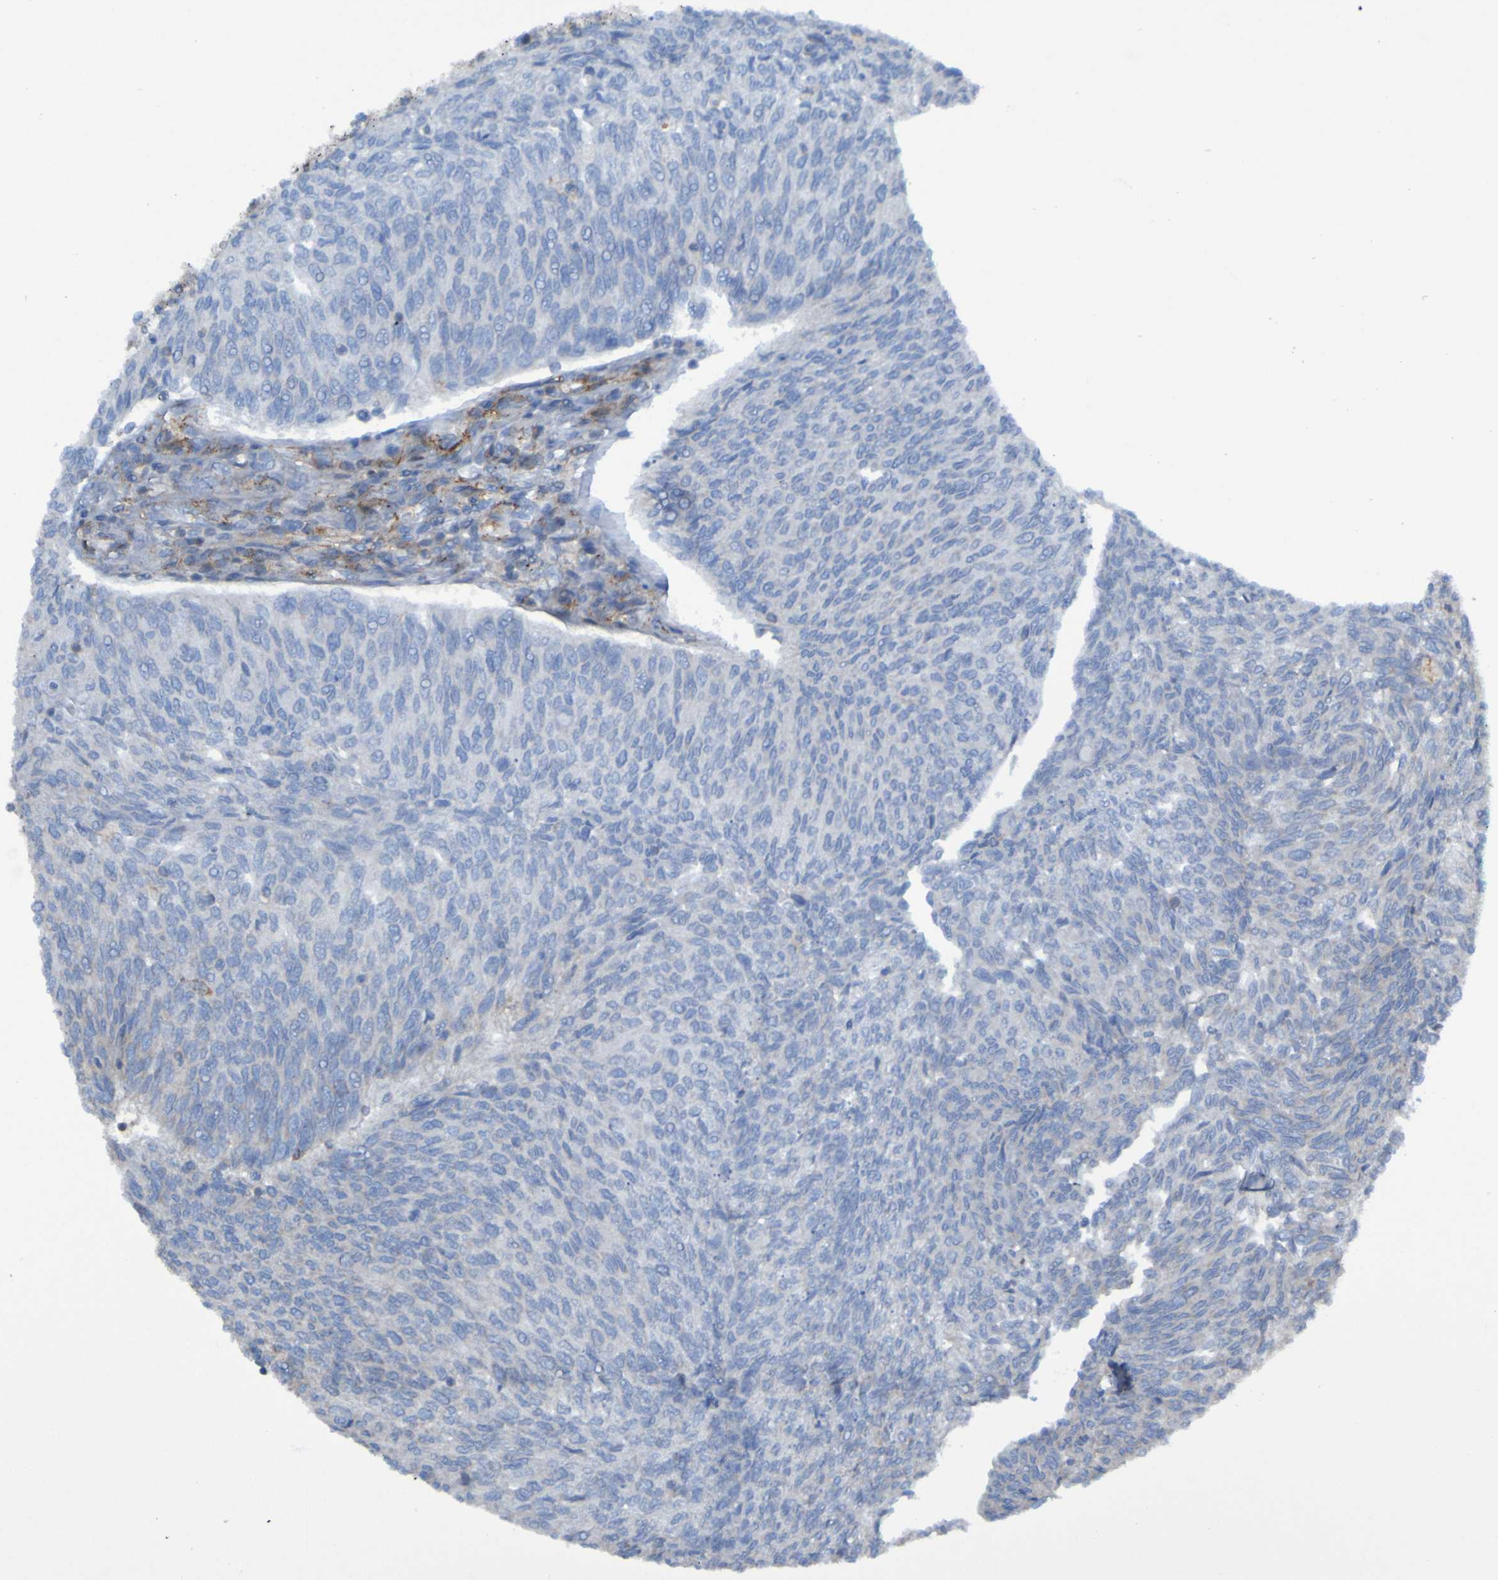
{"staining": {"intensity": "negative", "quantity": "none", "location": "none"}, "tissue": "urothelial cancer", "cell_type": "Tumor cells", "image_type": "cancer", "snomed": [{"axis": "morphology", "description": "Urothelial carcinoma, Low grade"}, {"axis": "topography", "description": "Urinary bladder"}], "caption": "Protein analysis of low-grade urothelial carcinoma shows no significant positivity in tumor cells.", "gene": "PDGFB", "patient": {"sex": "female", "age": 79}}